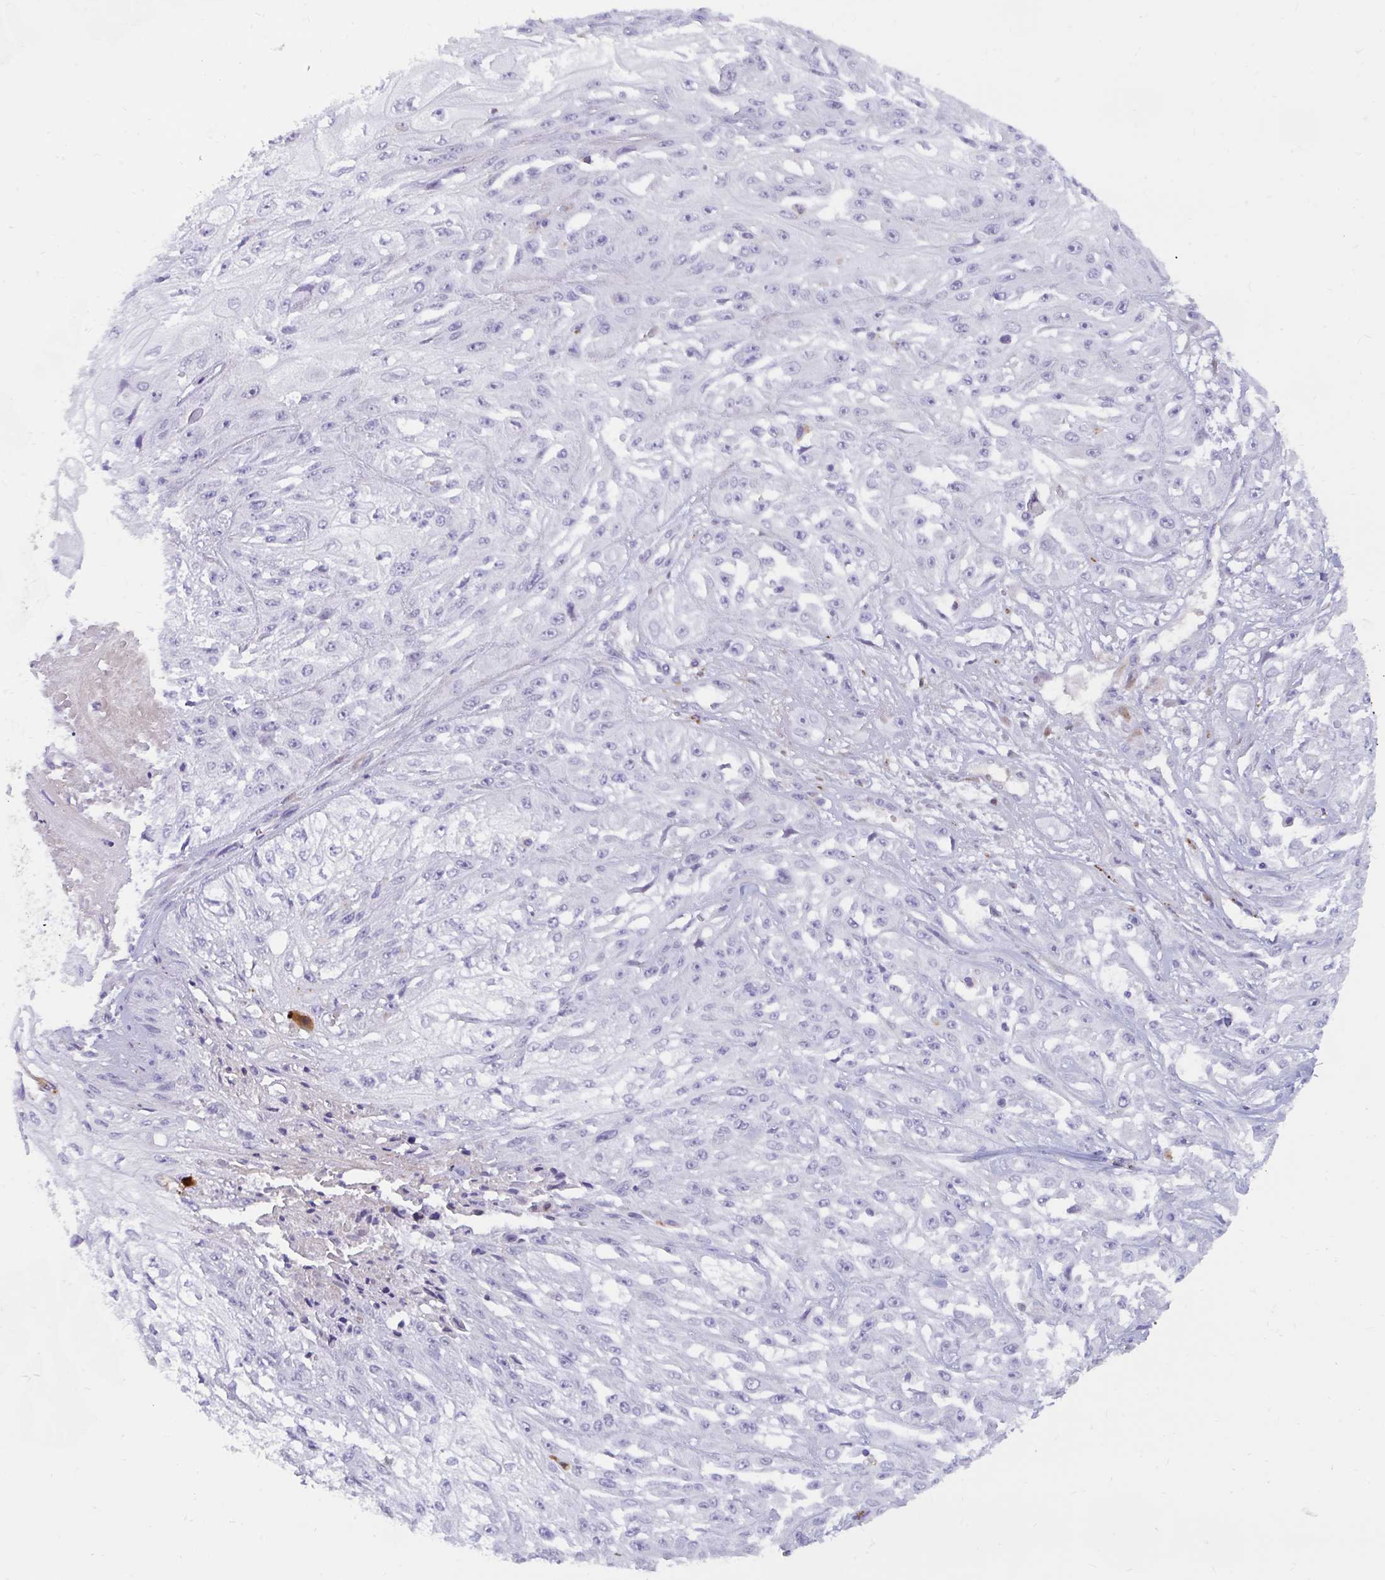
{"staining": {"intensity": "negative", "quantity": "none", "location": "none"}, "tissue": "skin cancer", "cell_type": "Tumor cells", "image_type": "cancer", "snomed": [{"axis": "morphology", "description": "Squamous cell carcinoma, NOS"}, {"axis": "morphology", "description": "Squamous cell carcinoma, metastatic, NOS"}, {"axis": "topography", "description": "Skin"}, {"axis": "topography", "description": "Lymph node"}], "caption": "The micrograph exhibits no significant expression in tumor cells of skin cancer.", "gene": "FAM219B", "patient": {"sex": "male", "age": 75}}